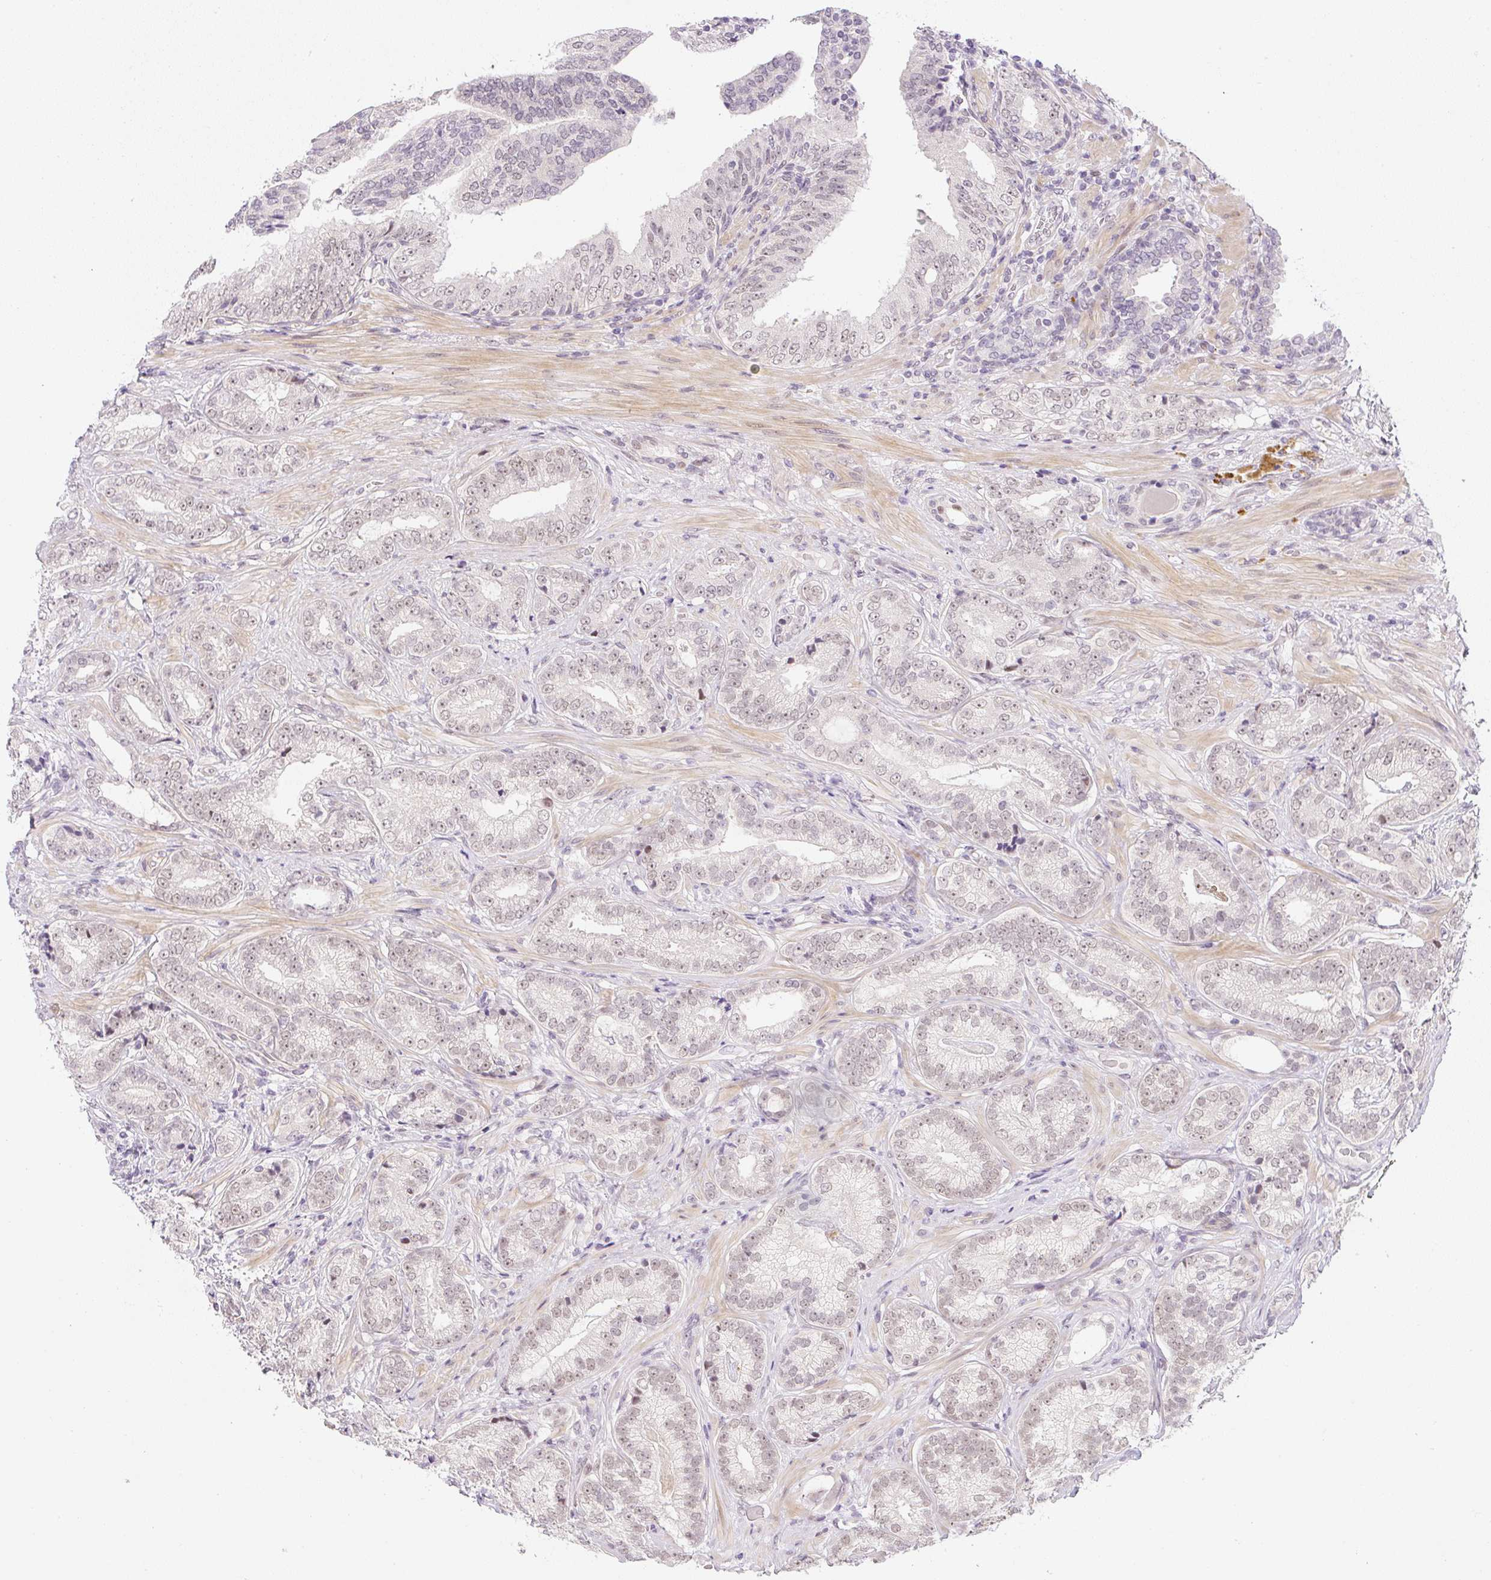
{"staining": {"intensity": "weak", "quantity": ">75%", "location": "nuclear"}, "tissue": "prostate cancer", "cell_type": "Tumor cells", "image_type": "cancer", "snomed": [{"axis": "morphology", "description": "Adenocarcinoma, Low grade"}, {"axis": "topography", "description": "Prostate"}], "caption": "Prostate cancer (adenocarcinoma (low-grade)) tissue exhibits weak nuclear positivity in about >75% of tumor cells", "gene": "DPPA4", "patient": {"sex": "male", "age": 61}}